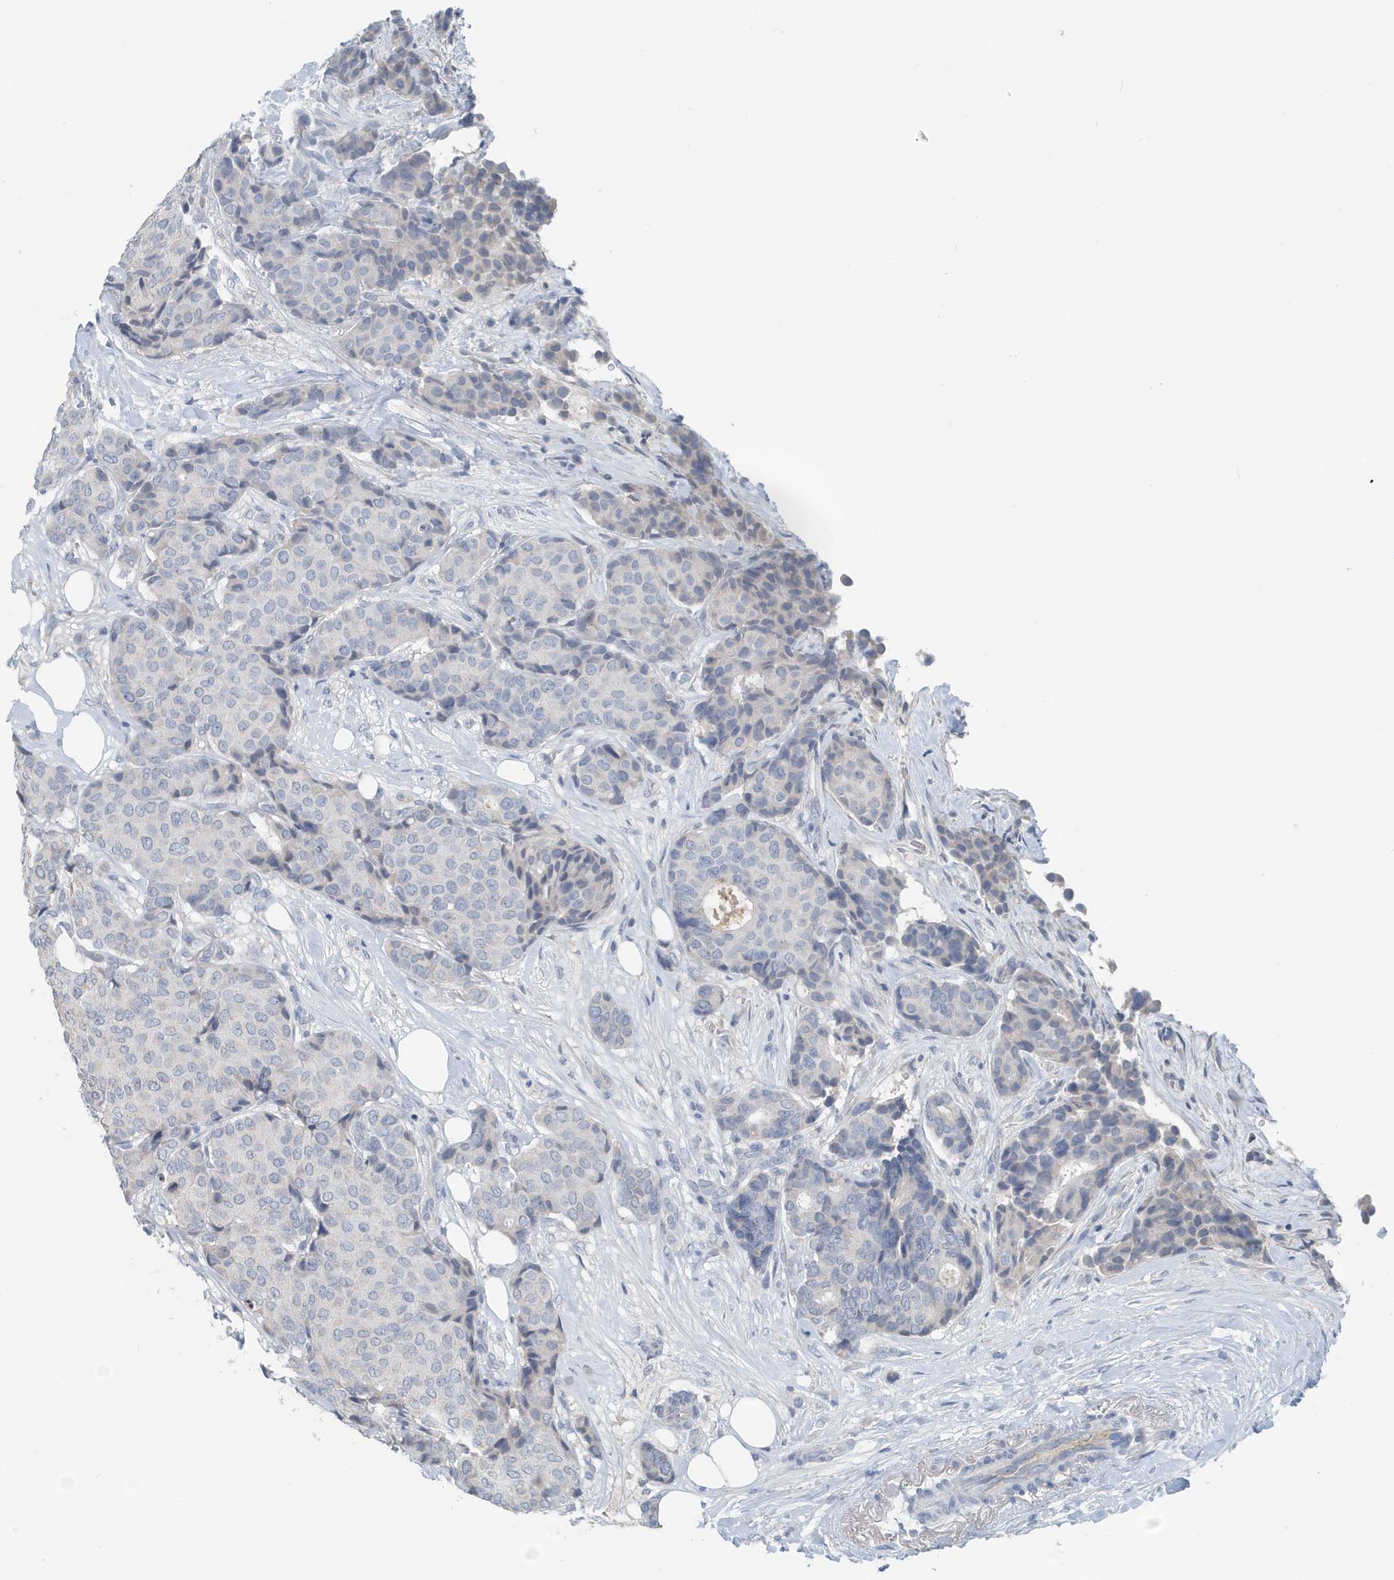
{"staining": {"intensity": "negative", "quantity": "none", "location": "none"}, "tissue": "breast cancer", "cell_type": "Tumor cells", "image_type": "cancer", "snomed": [{"axis": "morphology", "description": "Duct carcinoma"}, {"axis": "topography", "description": "Breast"}], "caption": "There is no significant positivity in tumor cells of breast intraductal carcinoma. (DAB immunohistochemistry, high magnification).", "gene": "UGT2B4", "patient": {"sex": "female", "age": 75}}